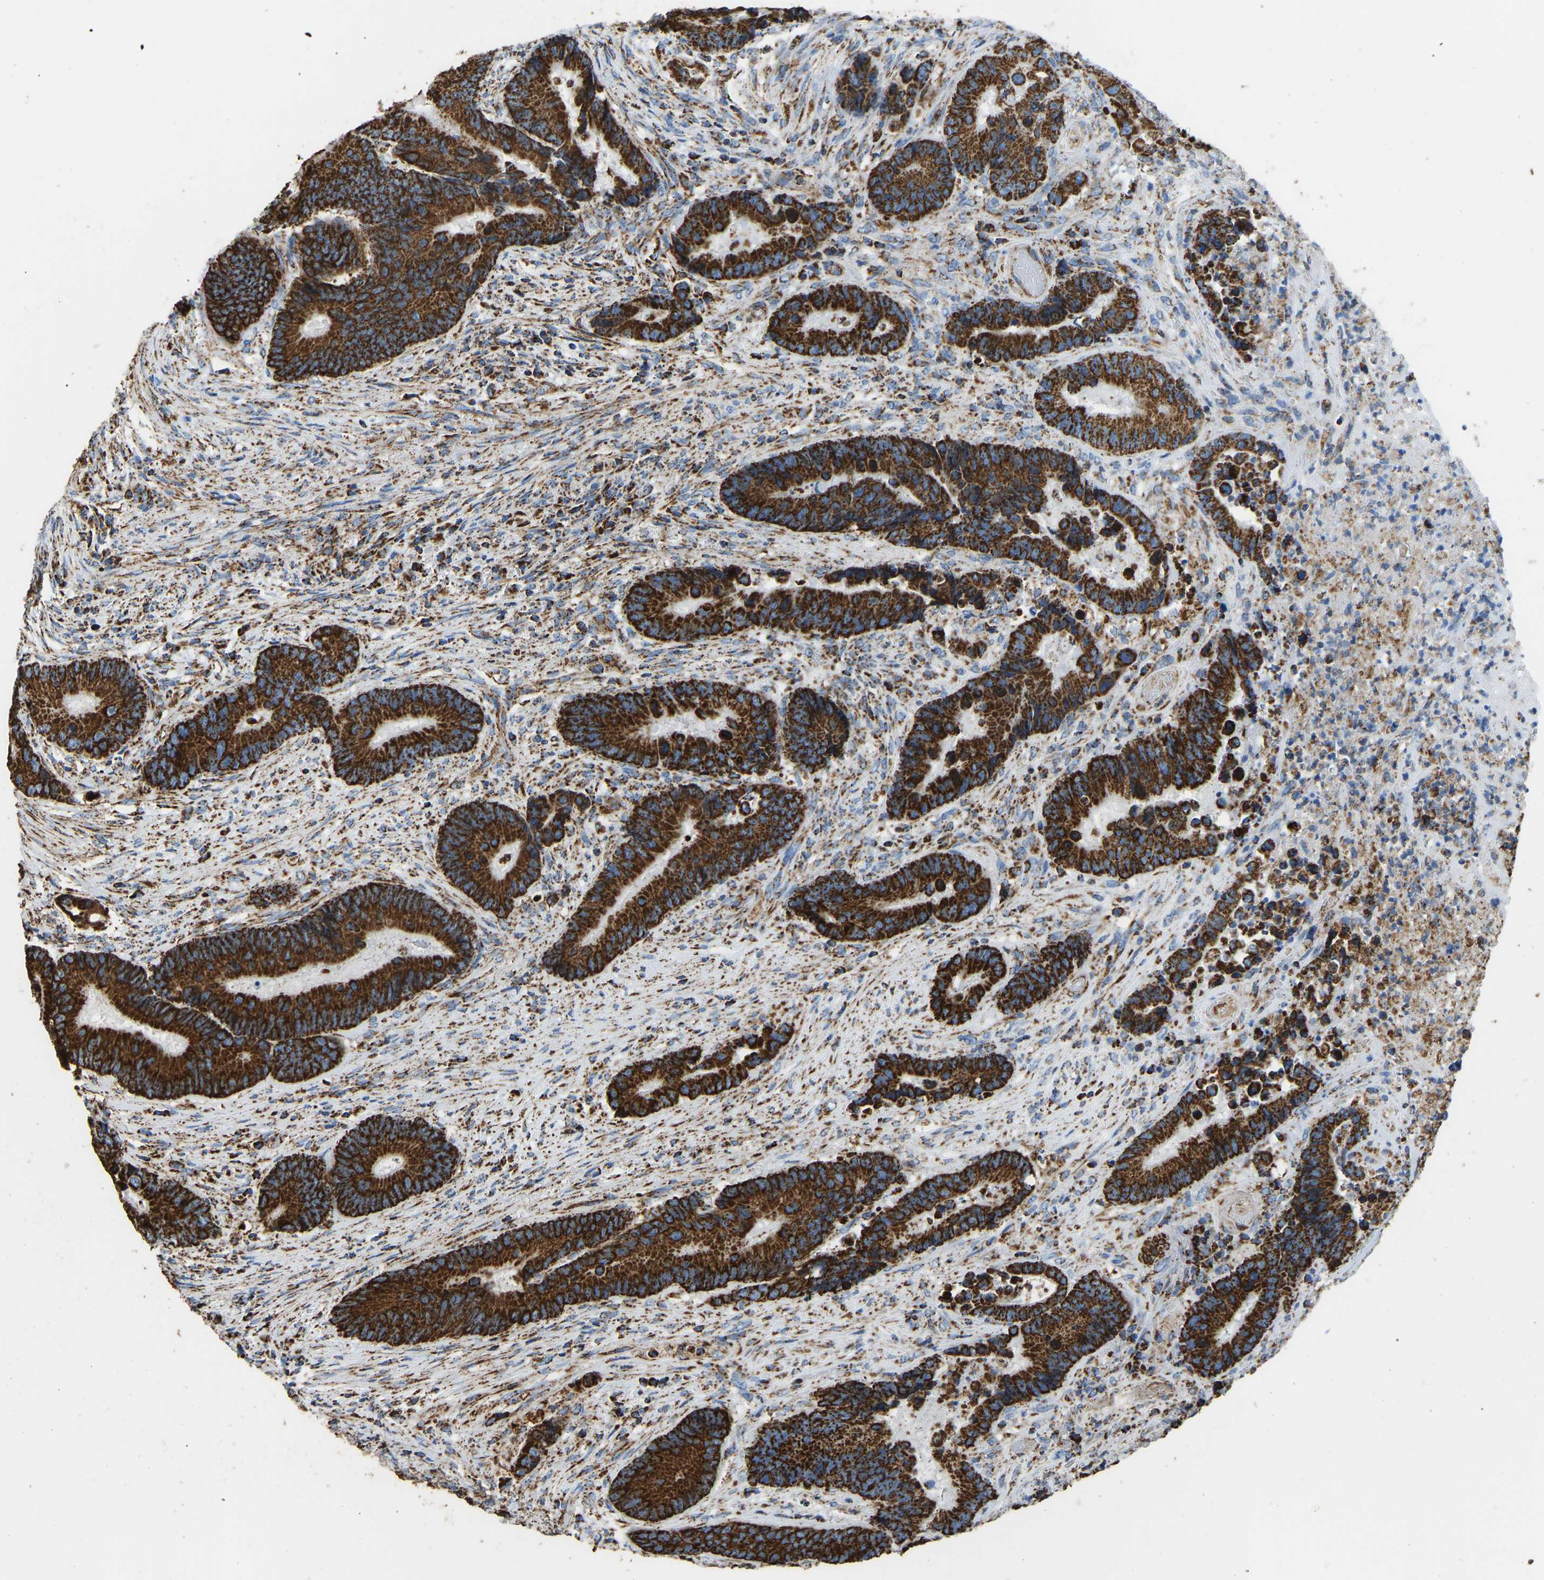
{"staining": {"intensity": "strong", "quantity": ">75%", "location": "cytoplasmic/membranous"}, "tissue": "colorectal cancer", "cell_type": "Tumor cells", "image_type": "cancer", "snomed": [{"axis": "morphology", "description": "Adenocarcinoma, NOS"}, {"axis": "topography", "description": "Rectum"}], "caption": "Immunohistochemistry (IHC) image of colorectal cancer stained for a protein (brown), which exhibits high levels of strong cytoplasmic/membranous positivity in about >75% of tumor cells.", "gene": "IRX6", "patient": {"sex": "female", "age": 89}}